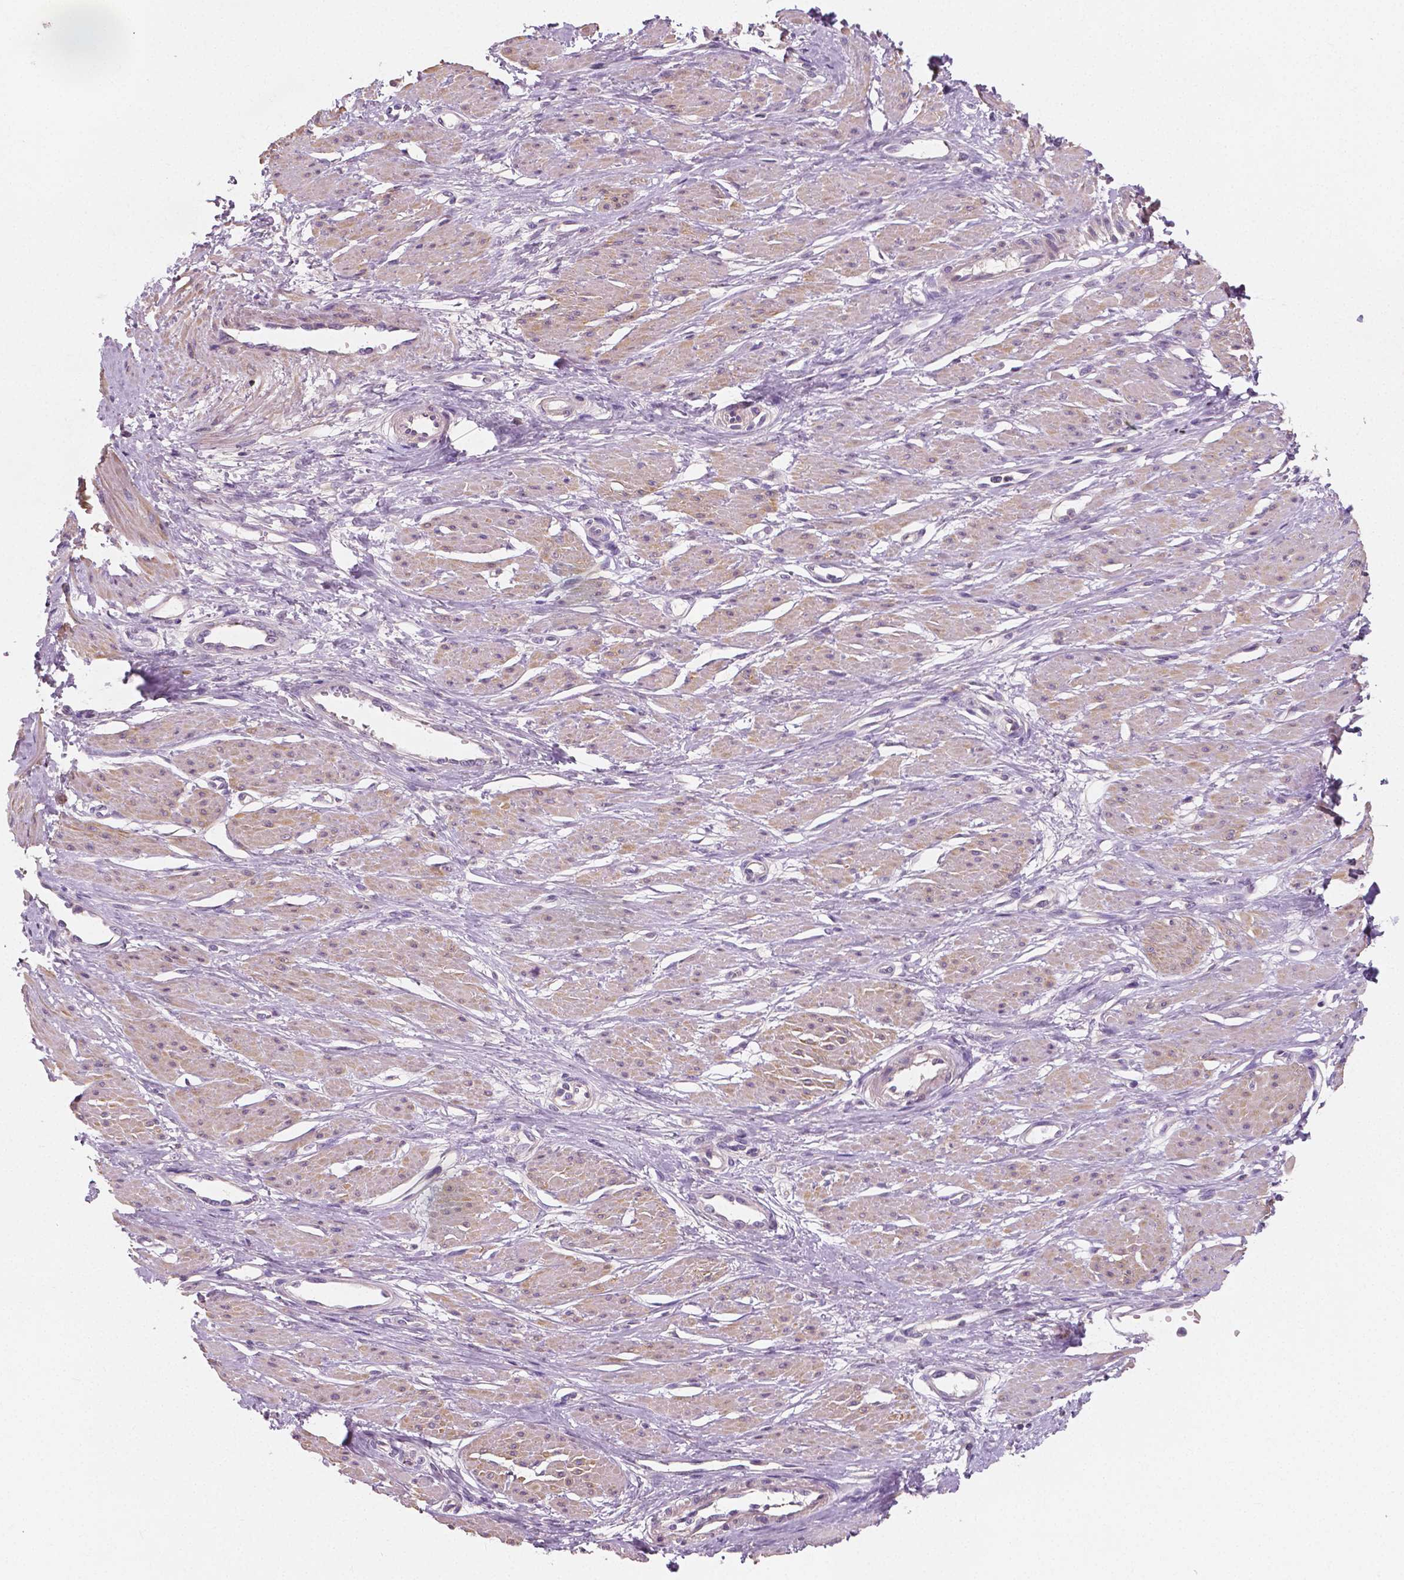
{"staining": {"intensity": "moderate", "quantity": "25%-75%", "location": "cytoplasmic/membranous"}, "tissue": "smooth muscle", "cell_type": "Smooth muscle cells", "image_type": "normal", "snomed": [{"axis": "morphology", "description": "Normal tissue, NOS"}, {"axis": "topography", "description": "Smooth muscle"}, {"axis": "topography", "description": "Uterus"}], "caption": "Immunohistochemistry of unremarkable smooth muscle reveals medium levels of moderate cytoplasmic/membranous positivity in about 25%-75% of smooth muscle cells.", "gene": "LSM14B", "patient": {"sex": "female", "age": 39}}